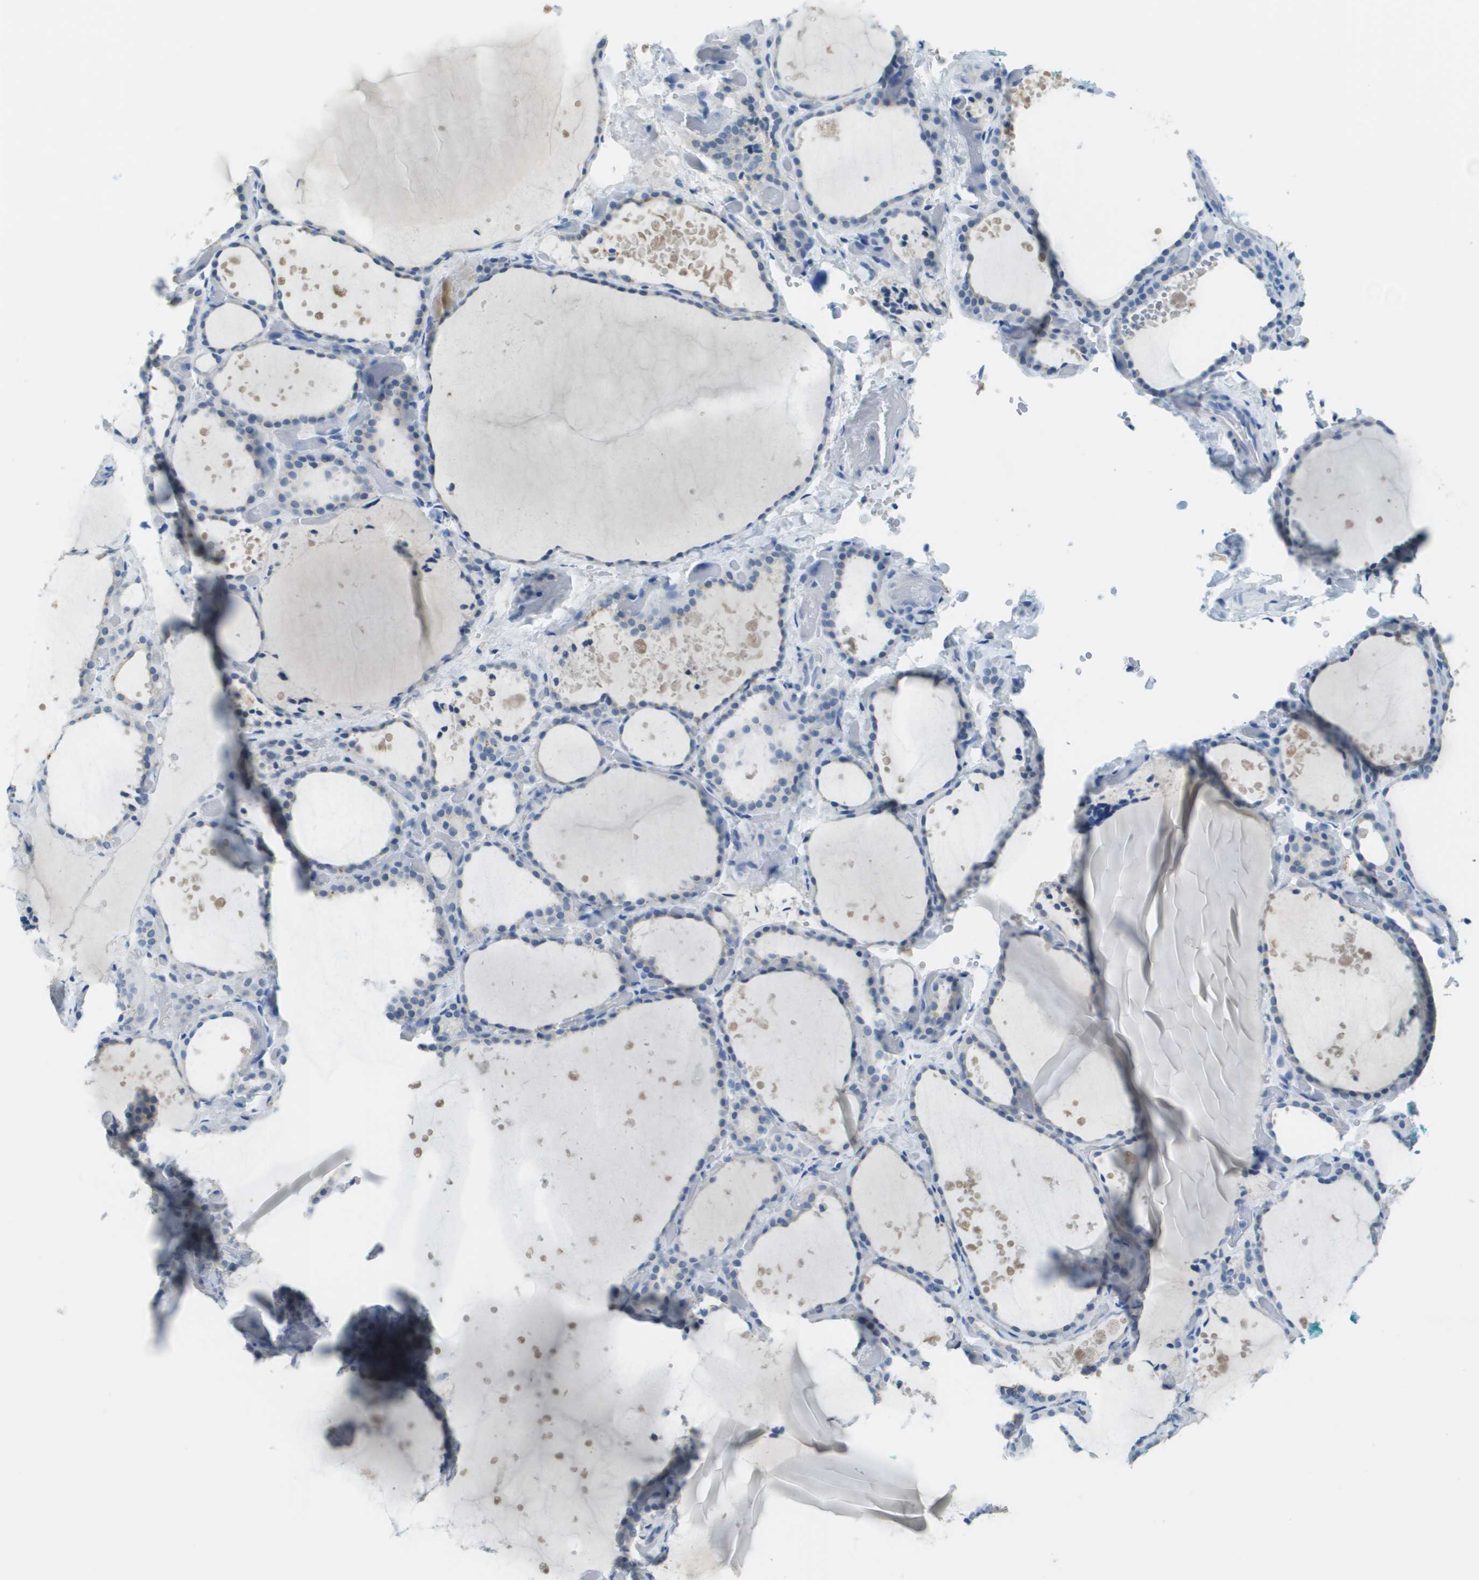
{"staining": {"intensity": "negative", "quantity": "none", "location": "none"}, "tissue": "thyroid gland", "cell_type": "Glandular cells", "image_type": "normal", "snomed": [{"axis": "morphology", "description": "Normal tissue, NOS"}, {"axis": "topography", "description": "Thyroid gland"}], "caption": "Thyroid gland was stained to show a protein in brown. There is no significant positivity in glandular cells. (Stains: DAB IHC with hematoxylin counter stain, Microscopy: brightfield microscopy at high magnification).", "gene": "PTGDR2", "patient": {"sex": "female", "age": 44}}